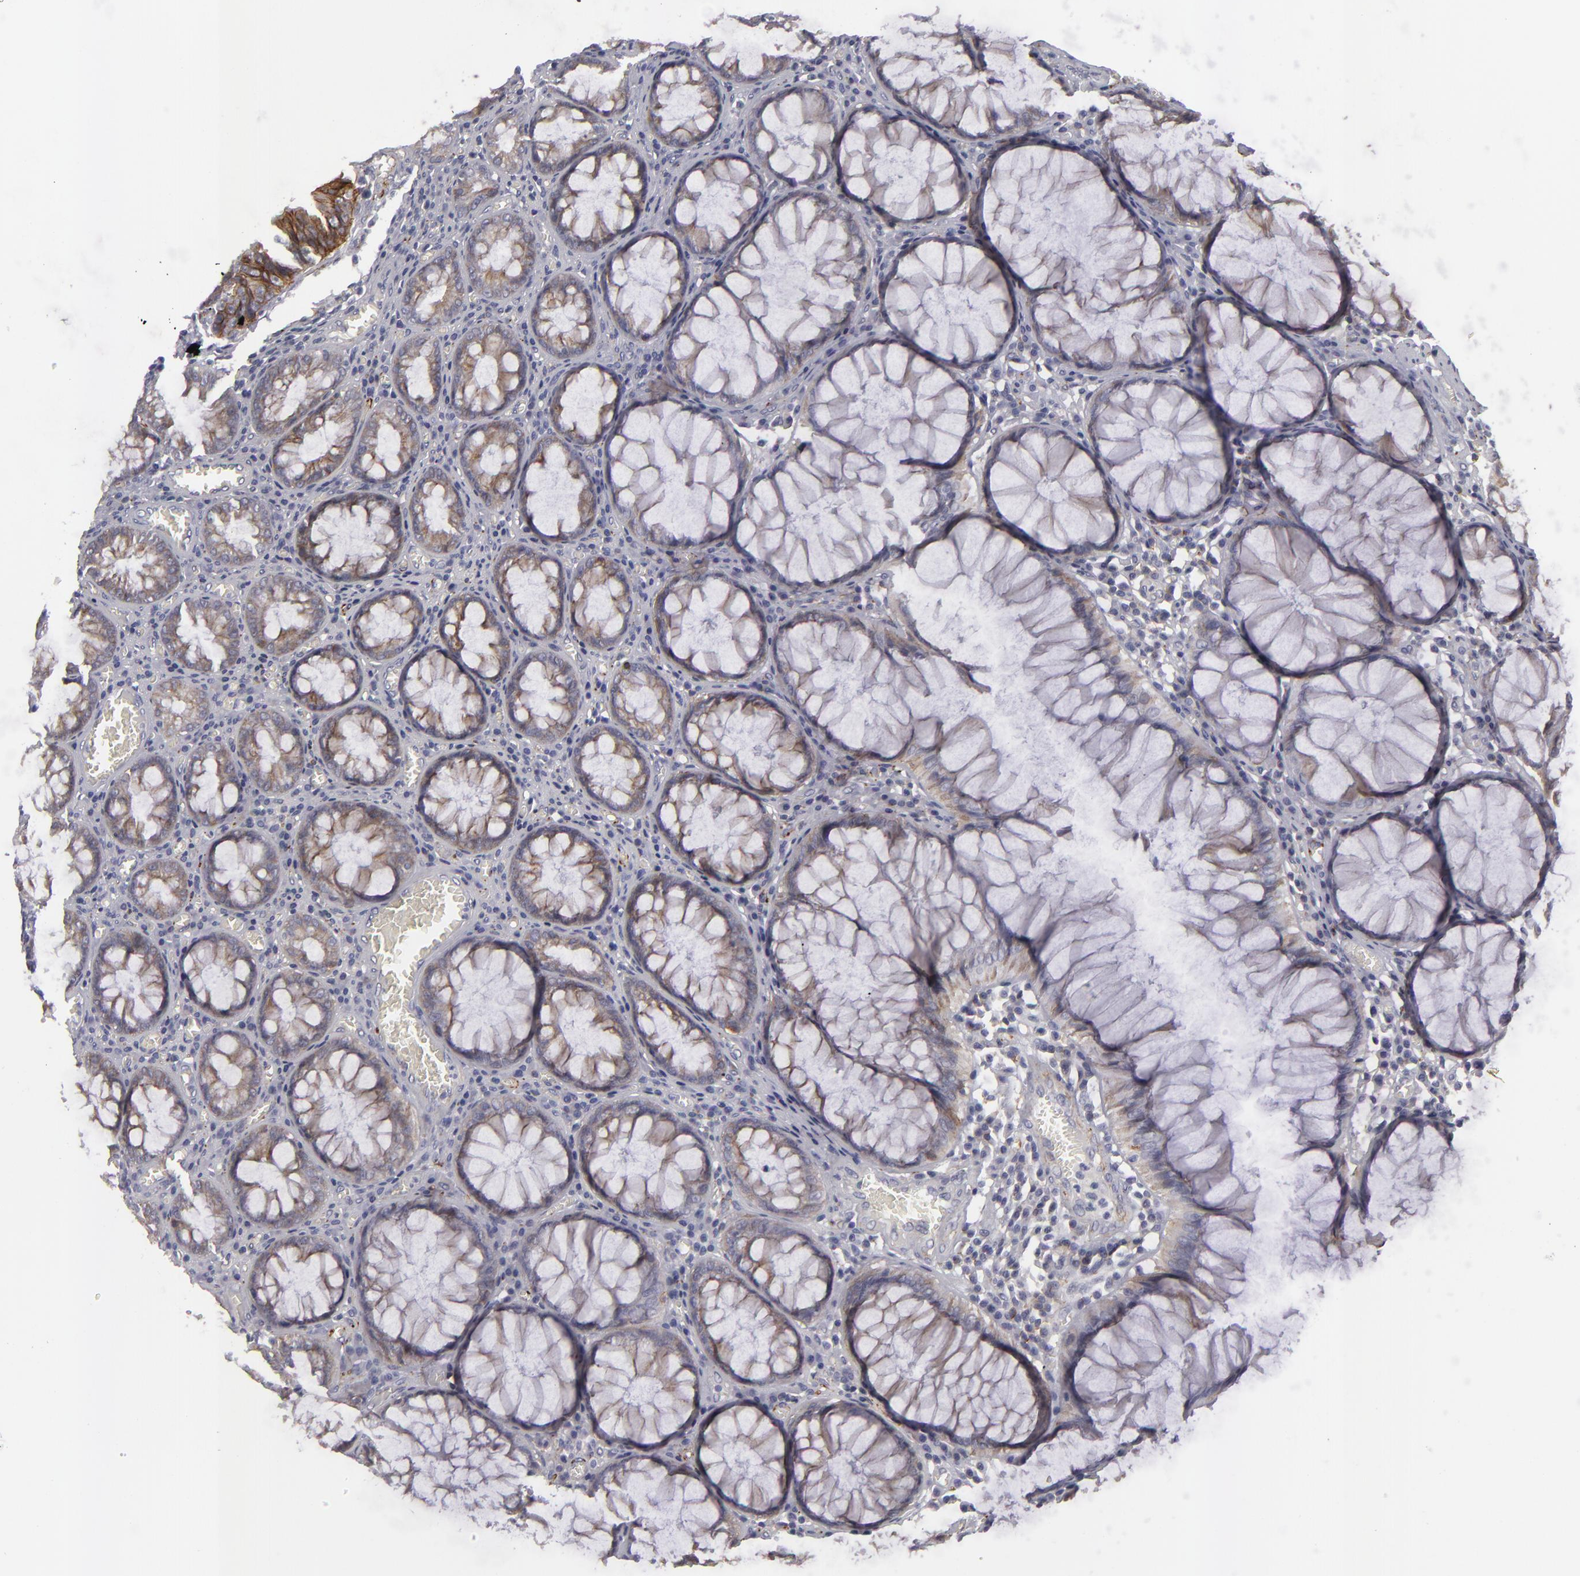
{"staining": {"intensity": "moderate", "quantity": ">75%", "location": "cytoplasmic/membranous"}, "tissue": "colorectal cancer", "cell_type": "Tumor cells", "image_type": "cancer", "snomed": [{"axis": "morphology", "description": "Adenocarcinoma, NOS"}, {"axis": "topography", "description": "Rectum"}], "caption": "Human colorectal cancer (adenocarcinoma) stained with a brown dye demonstrates moderate cytoplasmic/membranous positive expression in approximately >75% of tumor cells.", "gene": "ALCAM", "patient": {"sex": "female", "age": 98}}